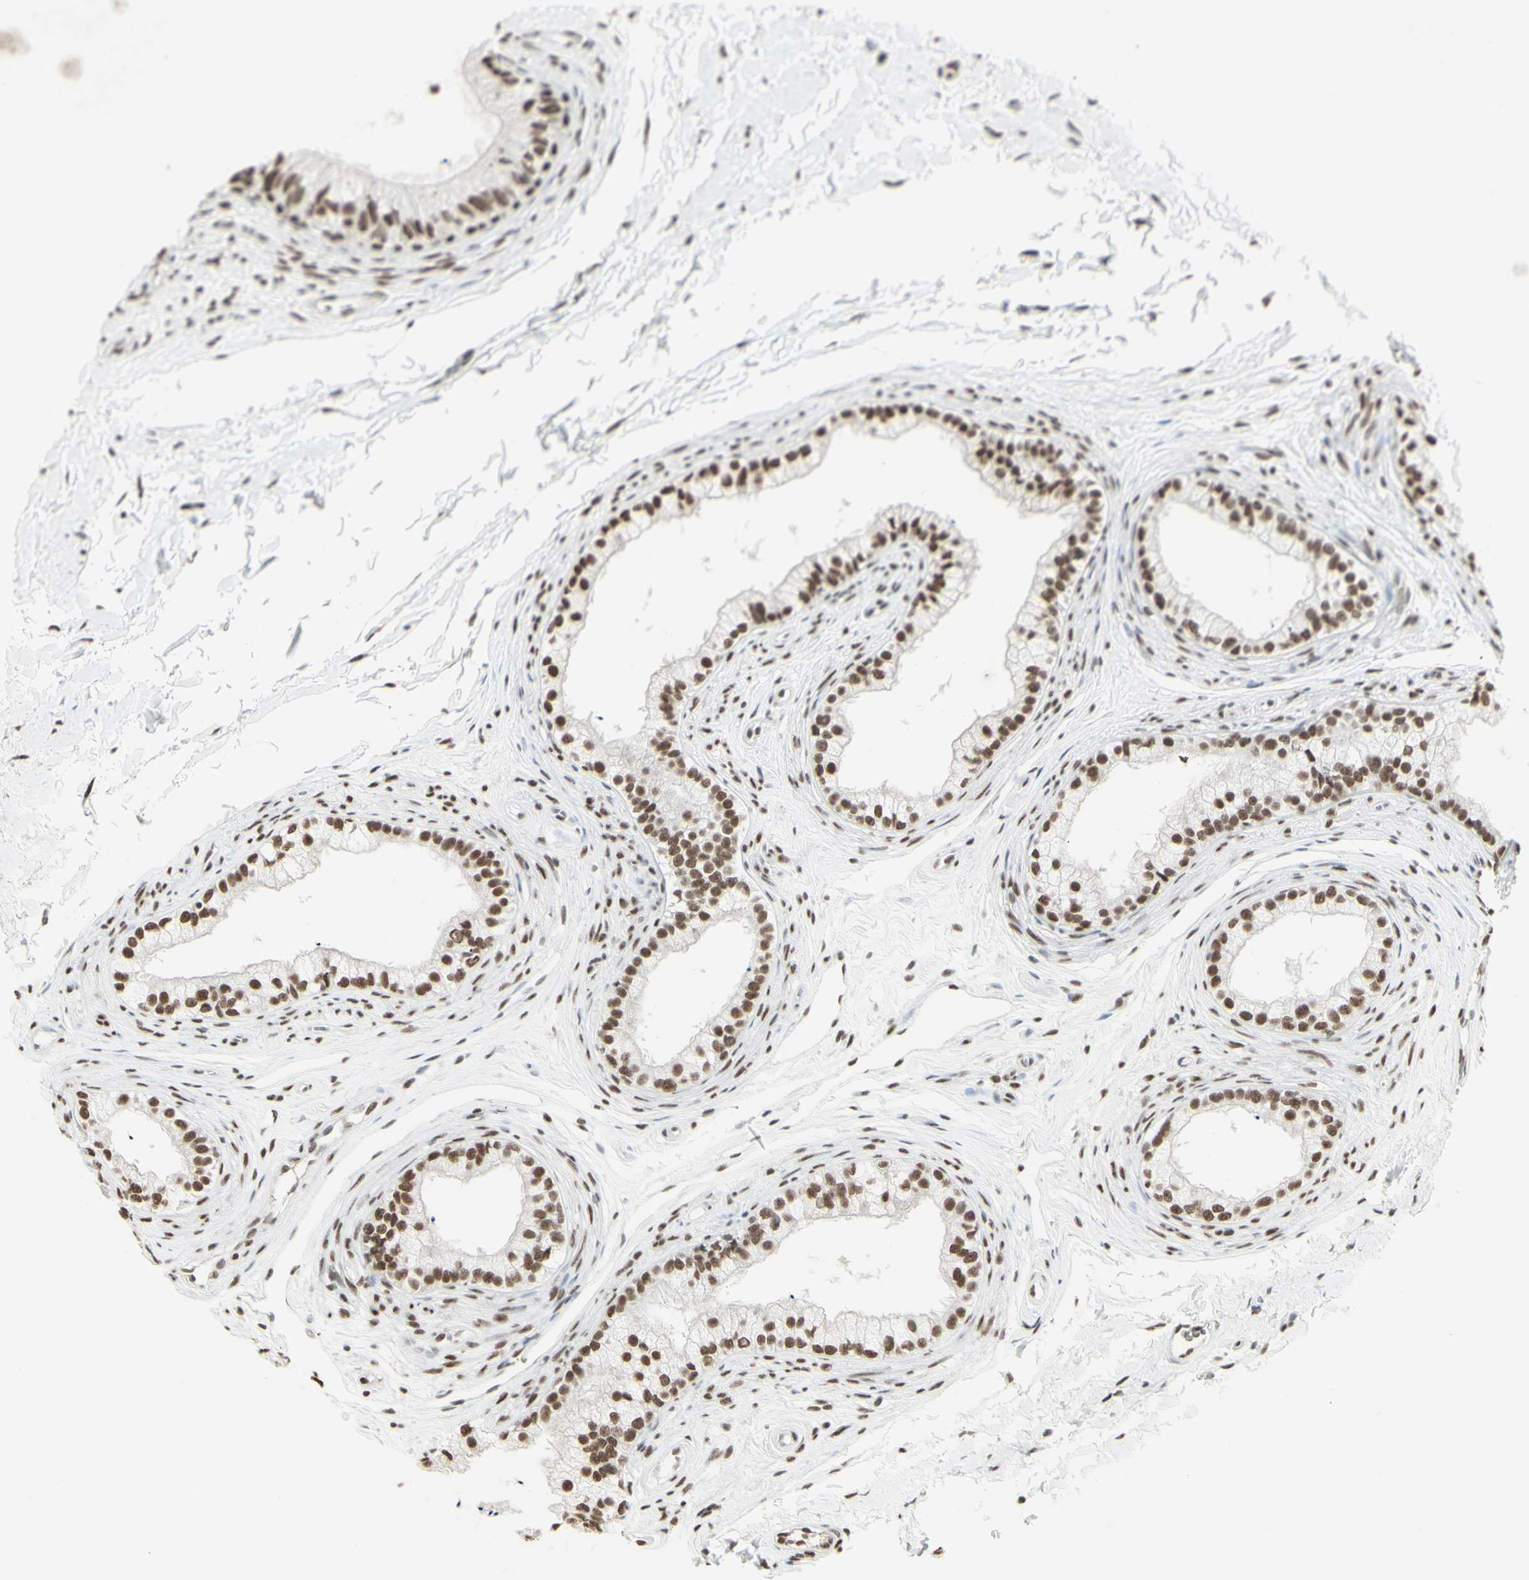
{"staining": {"intensity": "moderate", "quantity": ">75%", "location": "nuclear"}, "tissue": "epididymis", "cell_type": "Glandular cells", "image_type": "normal", "snomed": [{"axis": "morphology", "description": "Normal tissue, NOS"}, {"axis": "topography", "description": "Epididymis"}], "caption": "Protein expression analysis of unremarkable human epididymis reveals moderate nuclear staining in about >75% of glandular cells. The staining was performed using DAB (3,3'-diaminobenzidine), with brown indicating positive protein expression. Nuclei are stained blue with hematoxylin.", "gene": "TRIM28", "patient": {"sex": "male", "age": 56}}